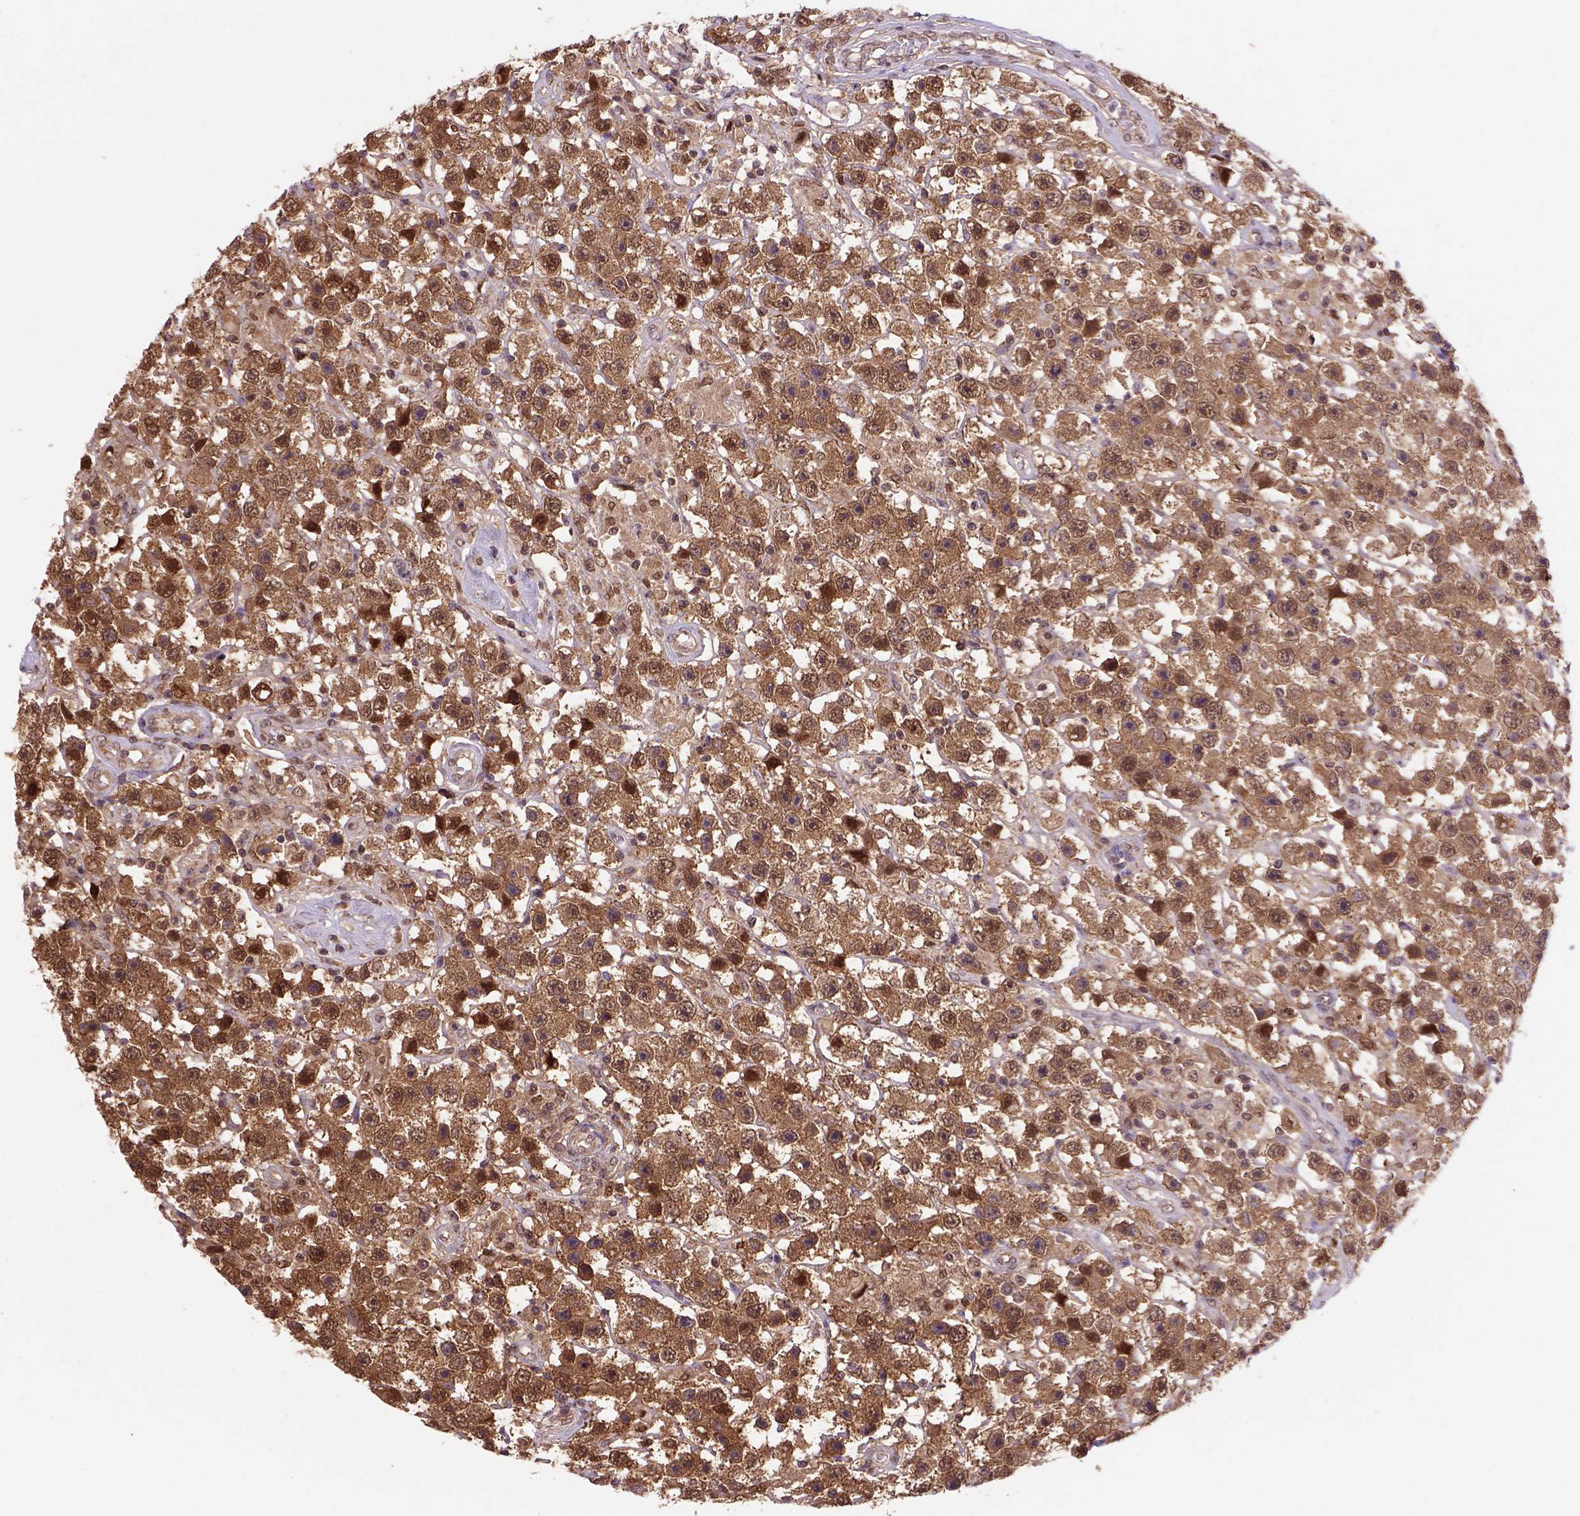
{"staining": {"intensity": "strong", "quantity": ">75%", "location": "cytoplasmic/membranous,nuclear"}, "tissue": "testis cancer", "cell_type": "Tumor cells", "image_type": "cancer", "snomed": [{"axis": "morphology", "description": "Seminoma, NOS"}, {"axis": "topography", "description": "Testis"}], "caption": "Human seminoma (testis) stained for a protein (brown) demonstrates strong cytoplasmic/membranous and nuclear positive staining in about >75% of tumor cells.", "gene": "PSMC2", "patient": {"sex": "male", "age": 45}}